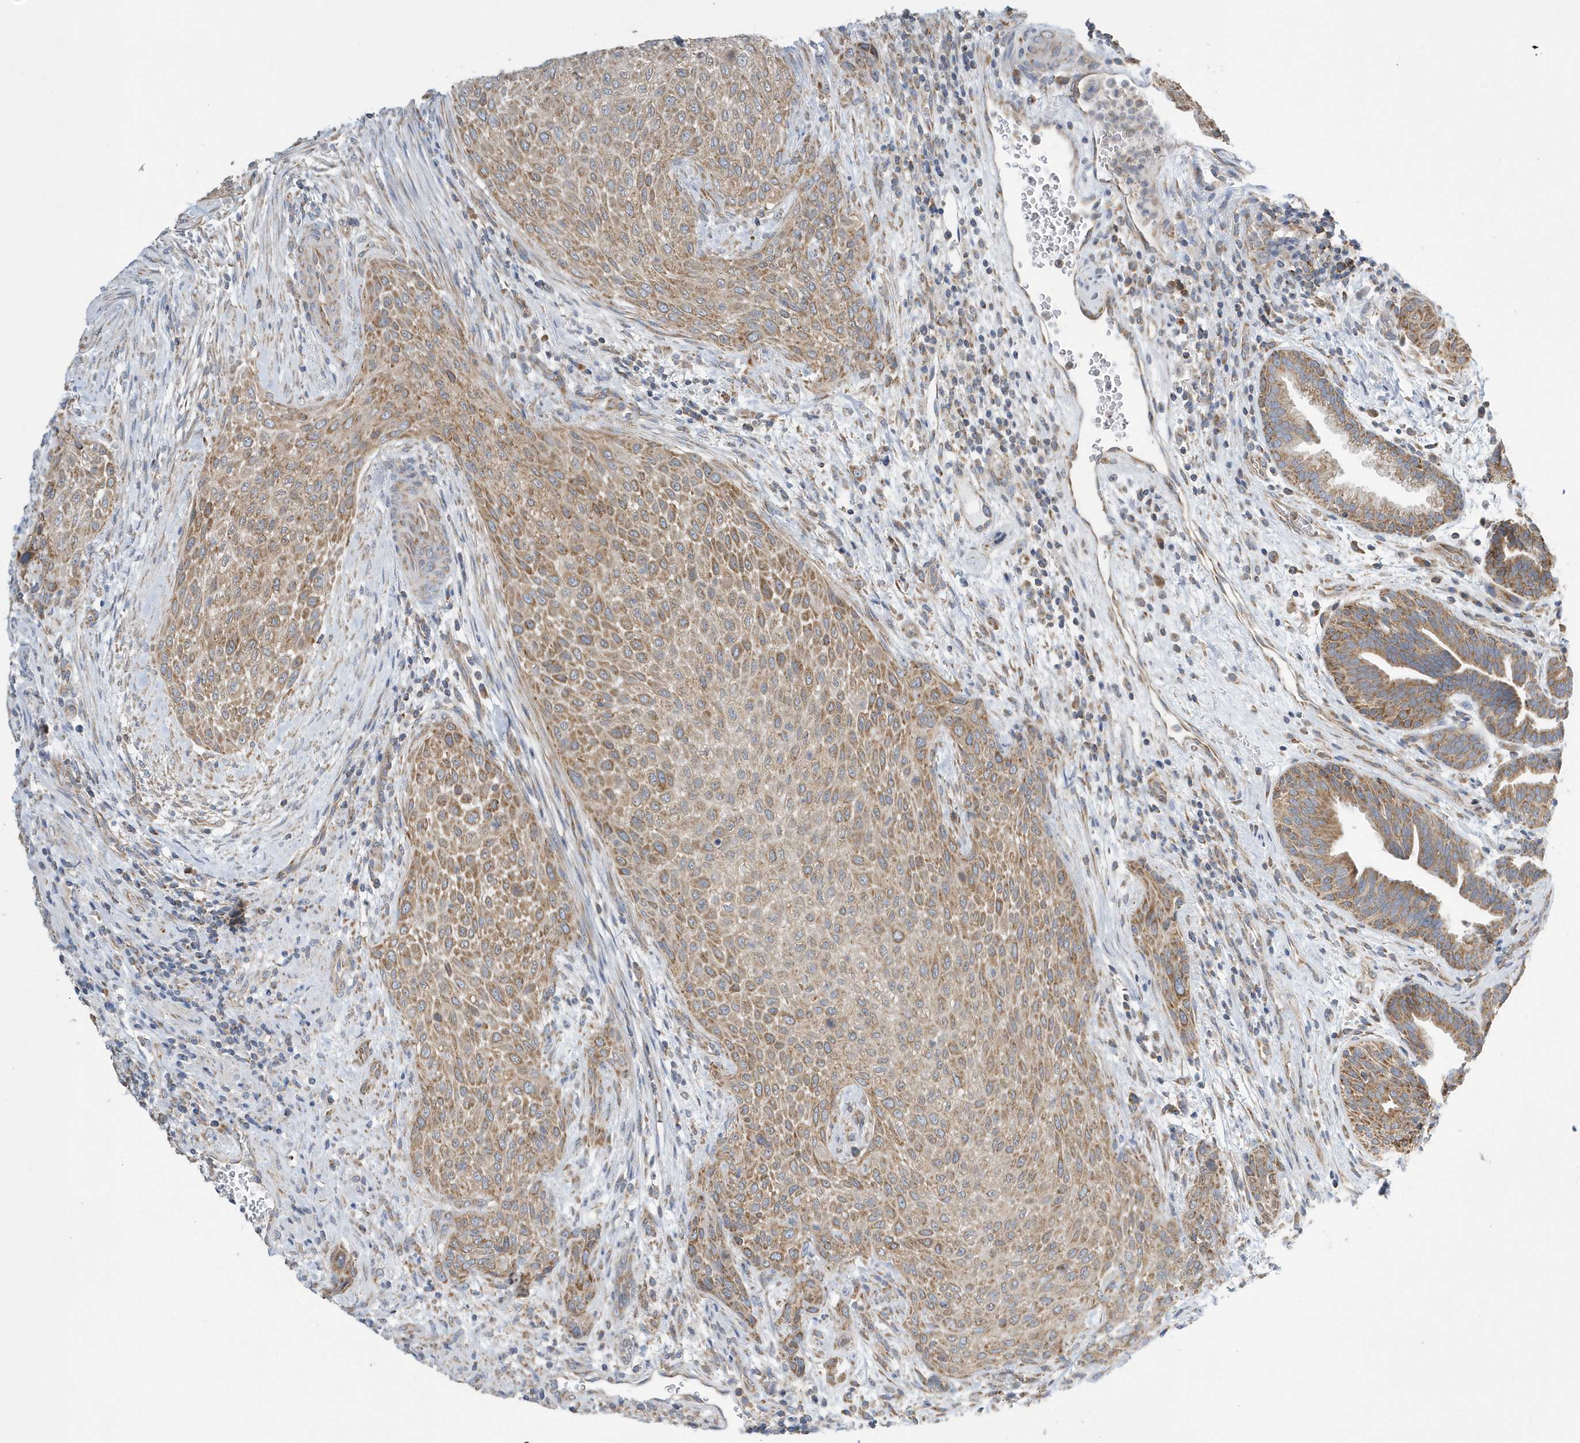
{"staining": {"intensity": "moderate", "quantity": ">75%", "location": "cytoplasmic/membranous"}, "tissue": "urothelial cancer", "cell_type": "Tumor cells", "image_type": "cancer", "snomed": [{"axis": "morphology", "description": "Urothelial carcinoma, High grade"}, {"axis": "topography", "description": "Urinary bladder"}], "caption": "Urothelial cancer was stained to show a protein in brown. There is medium levels of moderate cytoplasmic/membranous staining in approximately >75% of tumor cells.", "gene": "SPATA5", "patient": {"sex": "male", "age": 35}}